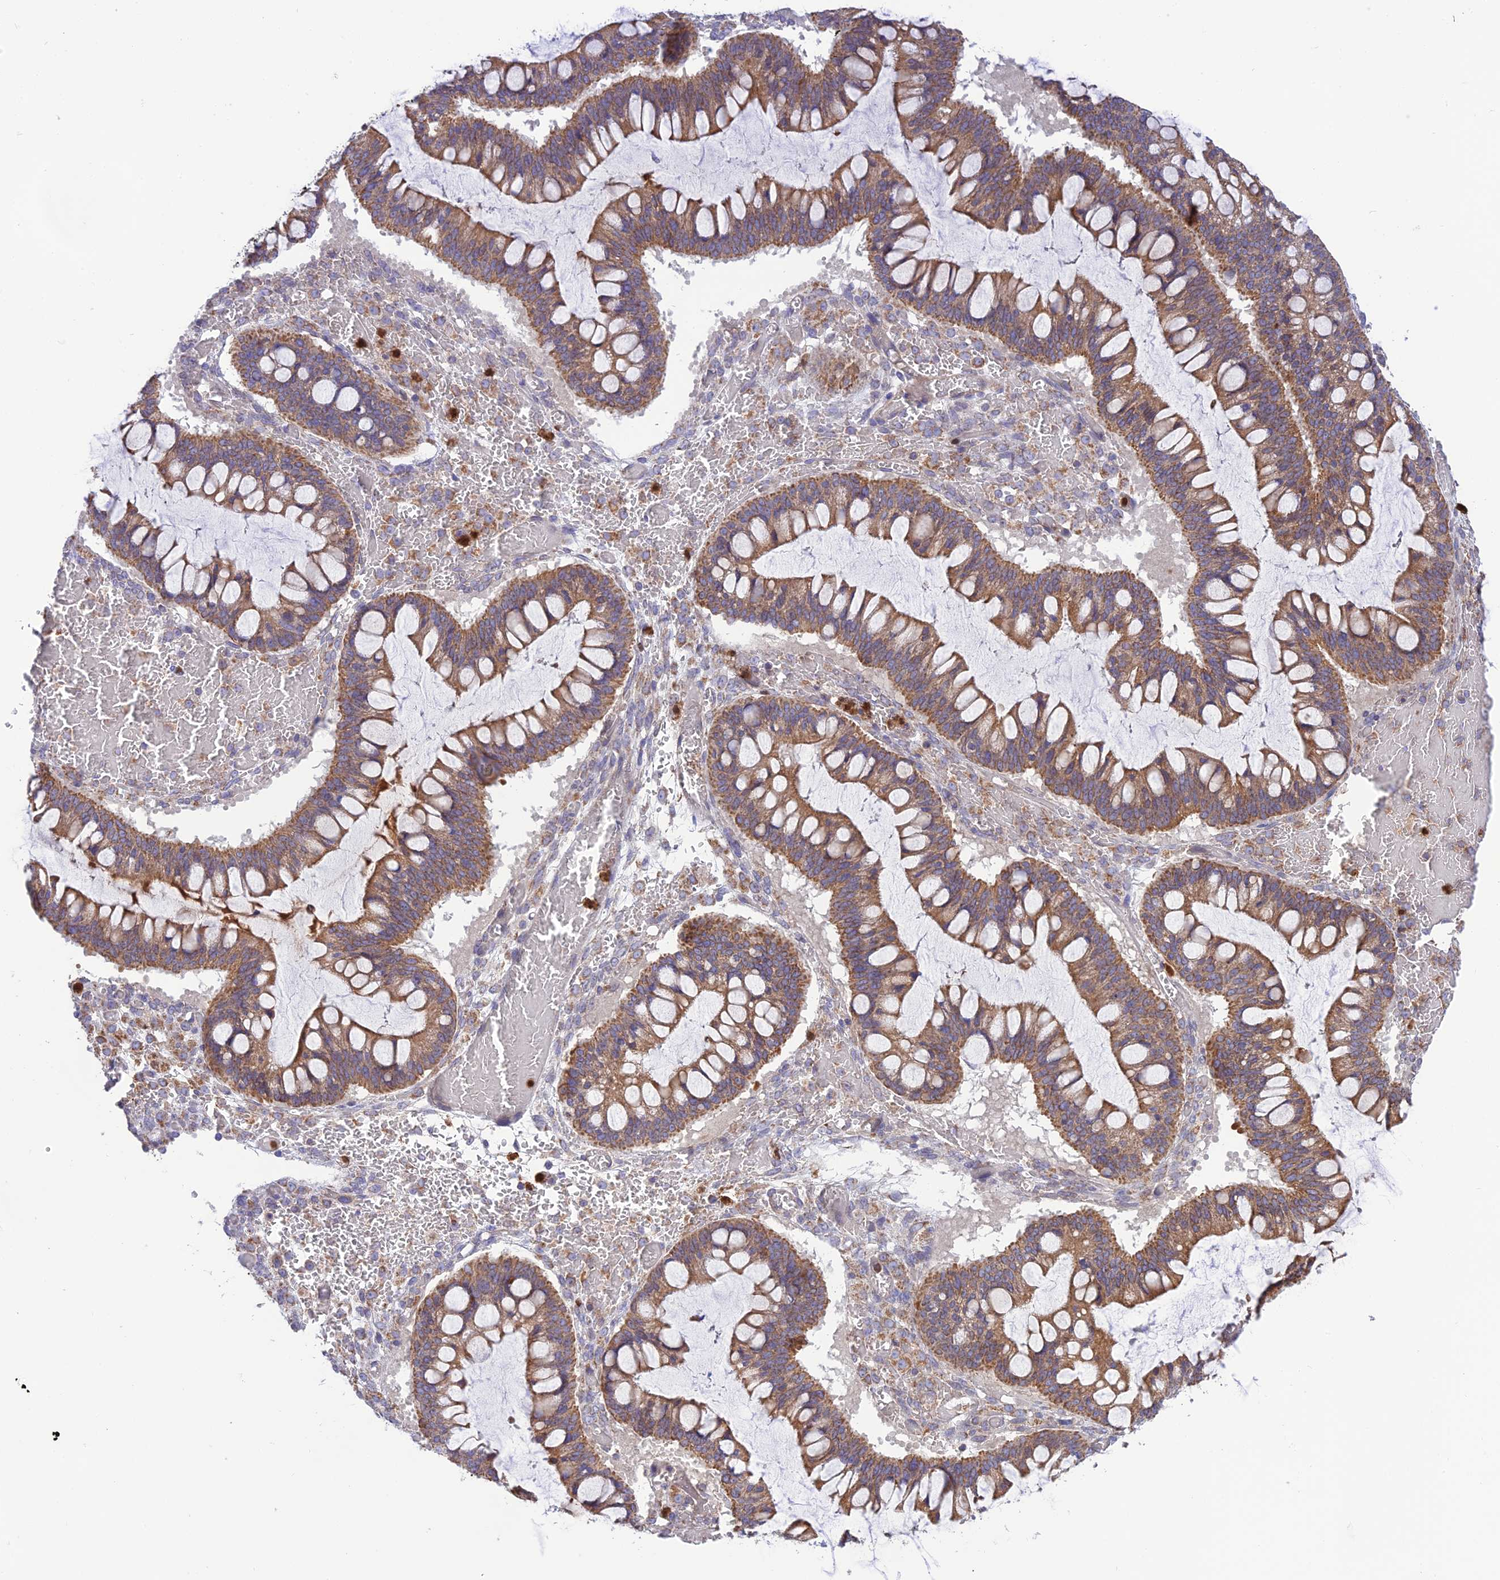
{"staining": {"intensity": "moderate", "quantity": ">75%", "location": "cytoplasmic/membranous"}, "tissue": "ovarian cancer", "cell_type": "Tumor cells", "image_type": "cancer", "snomed": [{"axis": "morphology", "description": "Cystadenocarcinoma, mucinous, NOS"}, {"axis": "topography", "description": "Ovary"}], "caption": "The photomicrograph demonstrates staining of ovarian cancer, revealing moderate cytoplasmic/membranous protein positivity (brown color) within tumor cells.", "gene": "PKHD1L1", "patient": {"sex": "female", "age": 73}}